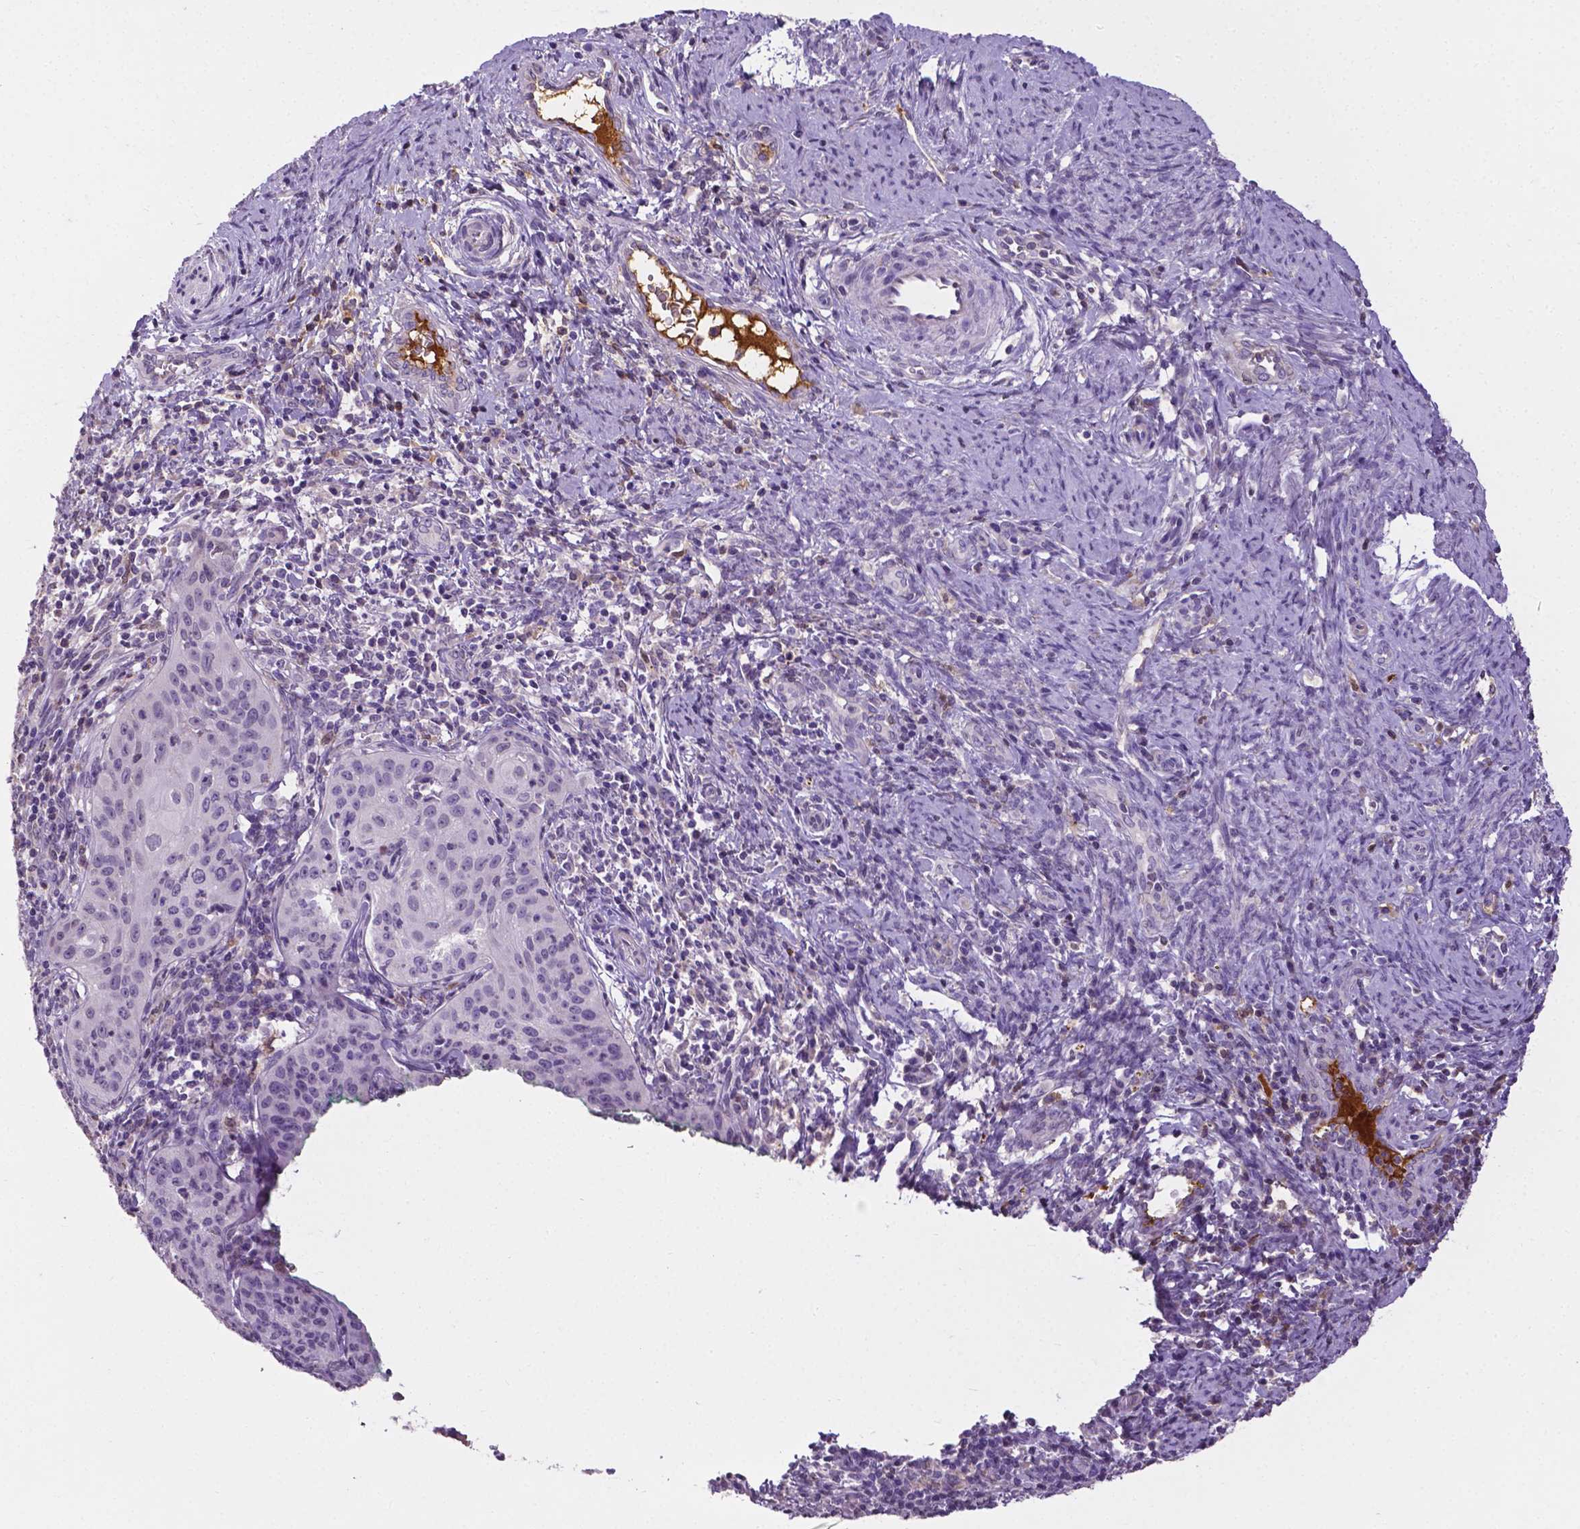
{"staining": {"intensity": "negative", "quantity": "none", "location": "none"}, "tissue": "cervical cancer", "cell_type": "Tumor cells", "image_type": "cancer", "snomed": [{"axis": "morphology", "description": "Squamous cell carcinoma, NOS"}, {"axis": "topography", "description": "Cervix"}], "caption": "An immunohistochemistry photomicrograph of squamous cell carcinoma (cervical) is shown. There is no staining in tumor cells of squamous cell carcinoma (cervical). (DAB (3,3'-diaminobenzidine) immunohistochemistry with hematoxylin counter stain).", "gene": "APOE", "patient": {"sex": "female", "age": 30}}